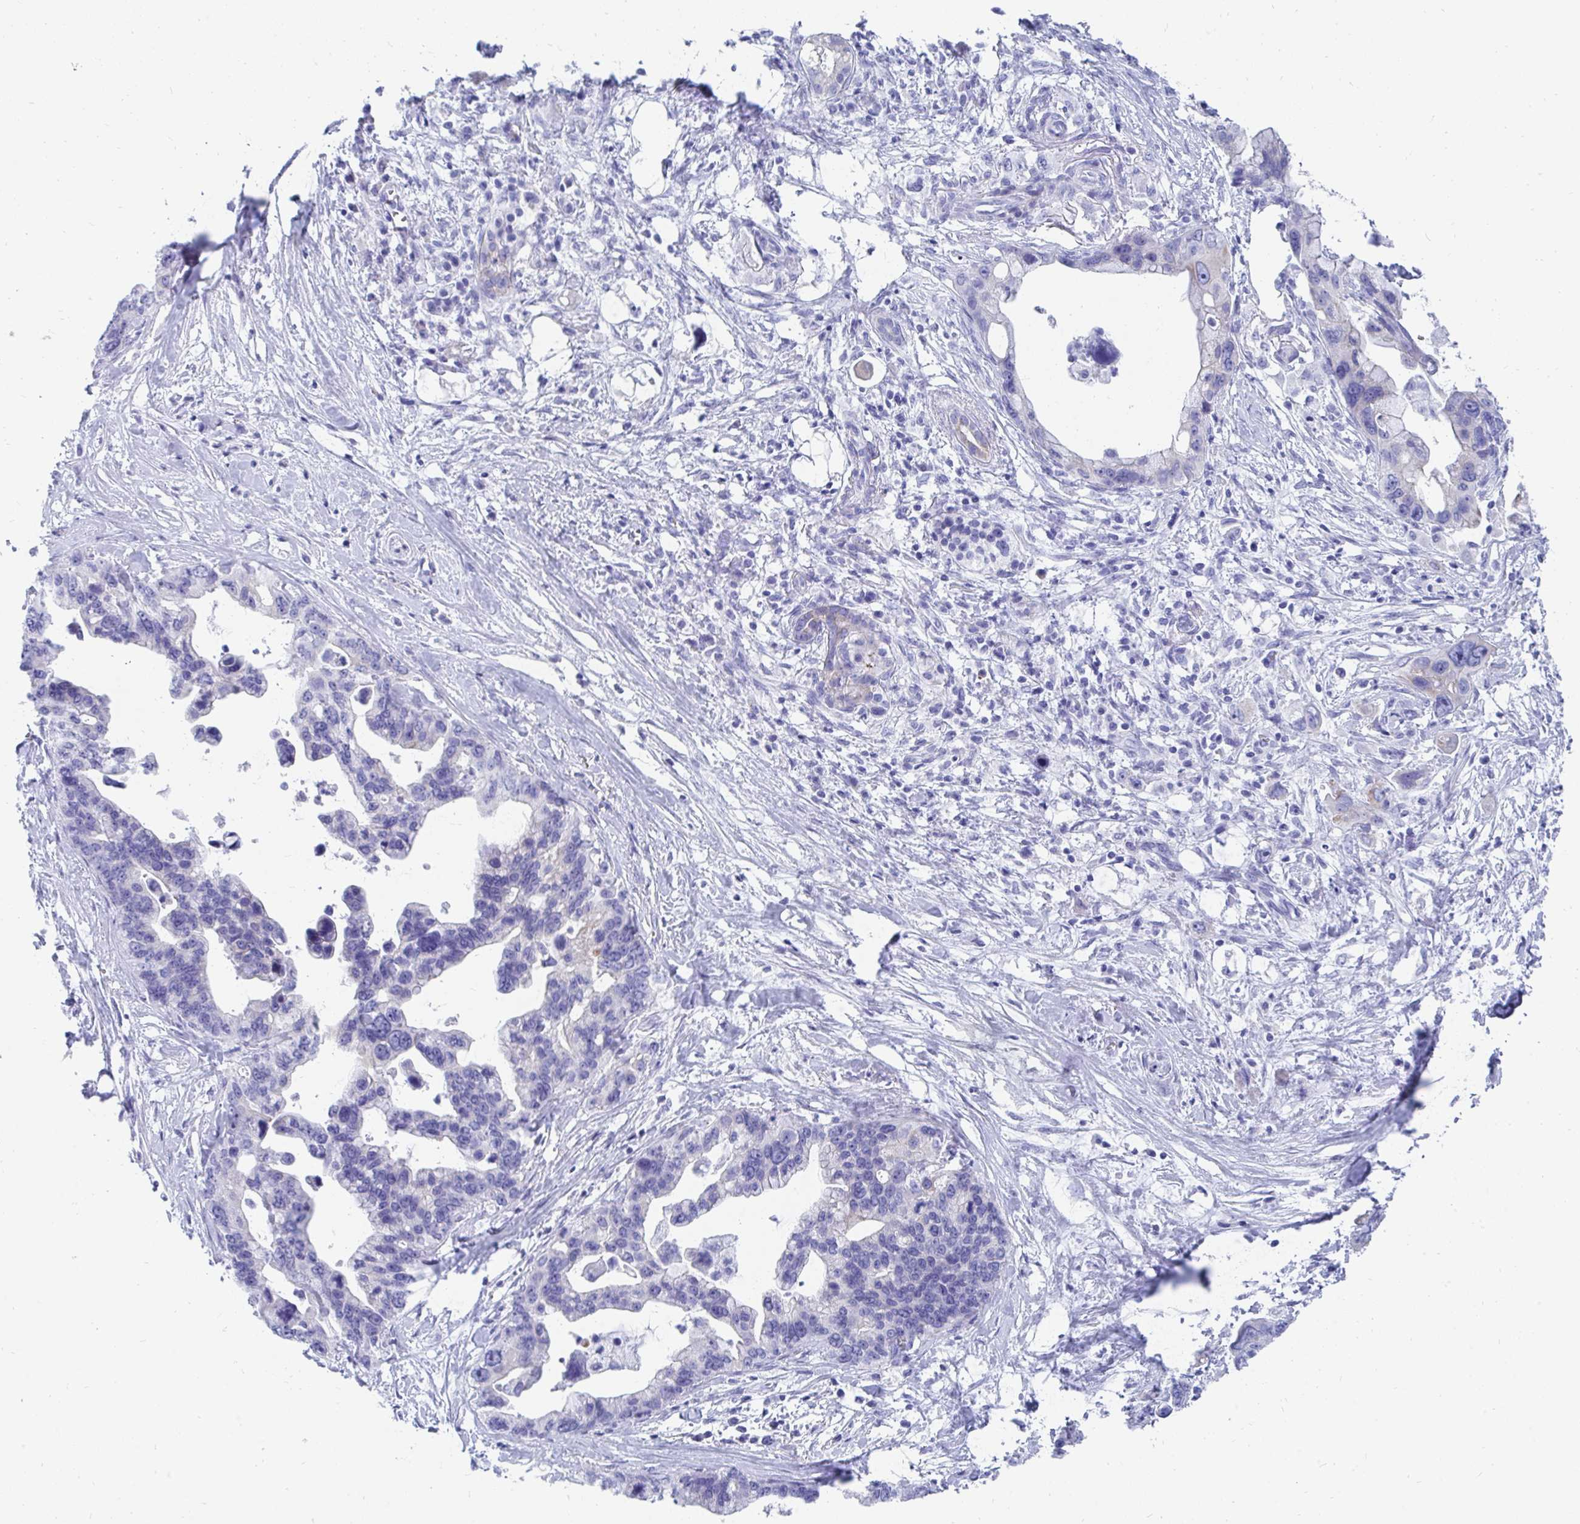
{"staining": {"intensity": "negative", "quantity": "none", "location": "none"}, "tissue": "pancreatic cancer", "cell_type": "Tumor cells", "image_type": "cancer", "snomed": [{"axis": "morphology", "description": "Adenocarcinoma, NOS"}, {"axis": "topography", "description": "Pancreas"}], "caption": "Pancreatic adenocarcinoma was stained to show a protein in brown. There is no significant expression in tumor cells. Brightfield microscopy of immunohistochemistry stained with DAB (brown) and hematoxylin (blue), captured at high magnification.", "gene": "MROH2B", "patient": {"sex": "female", "age": 83}}